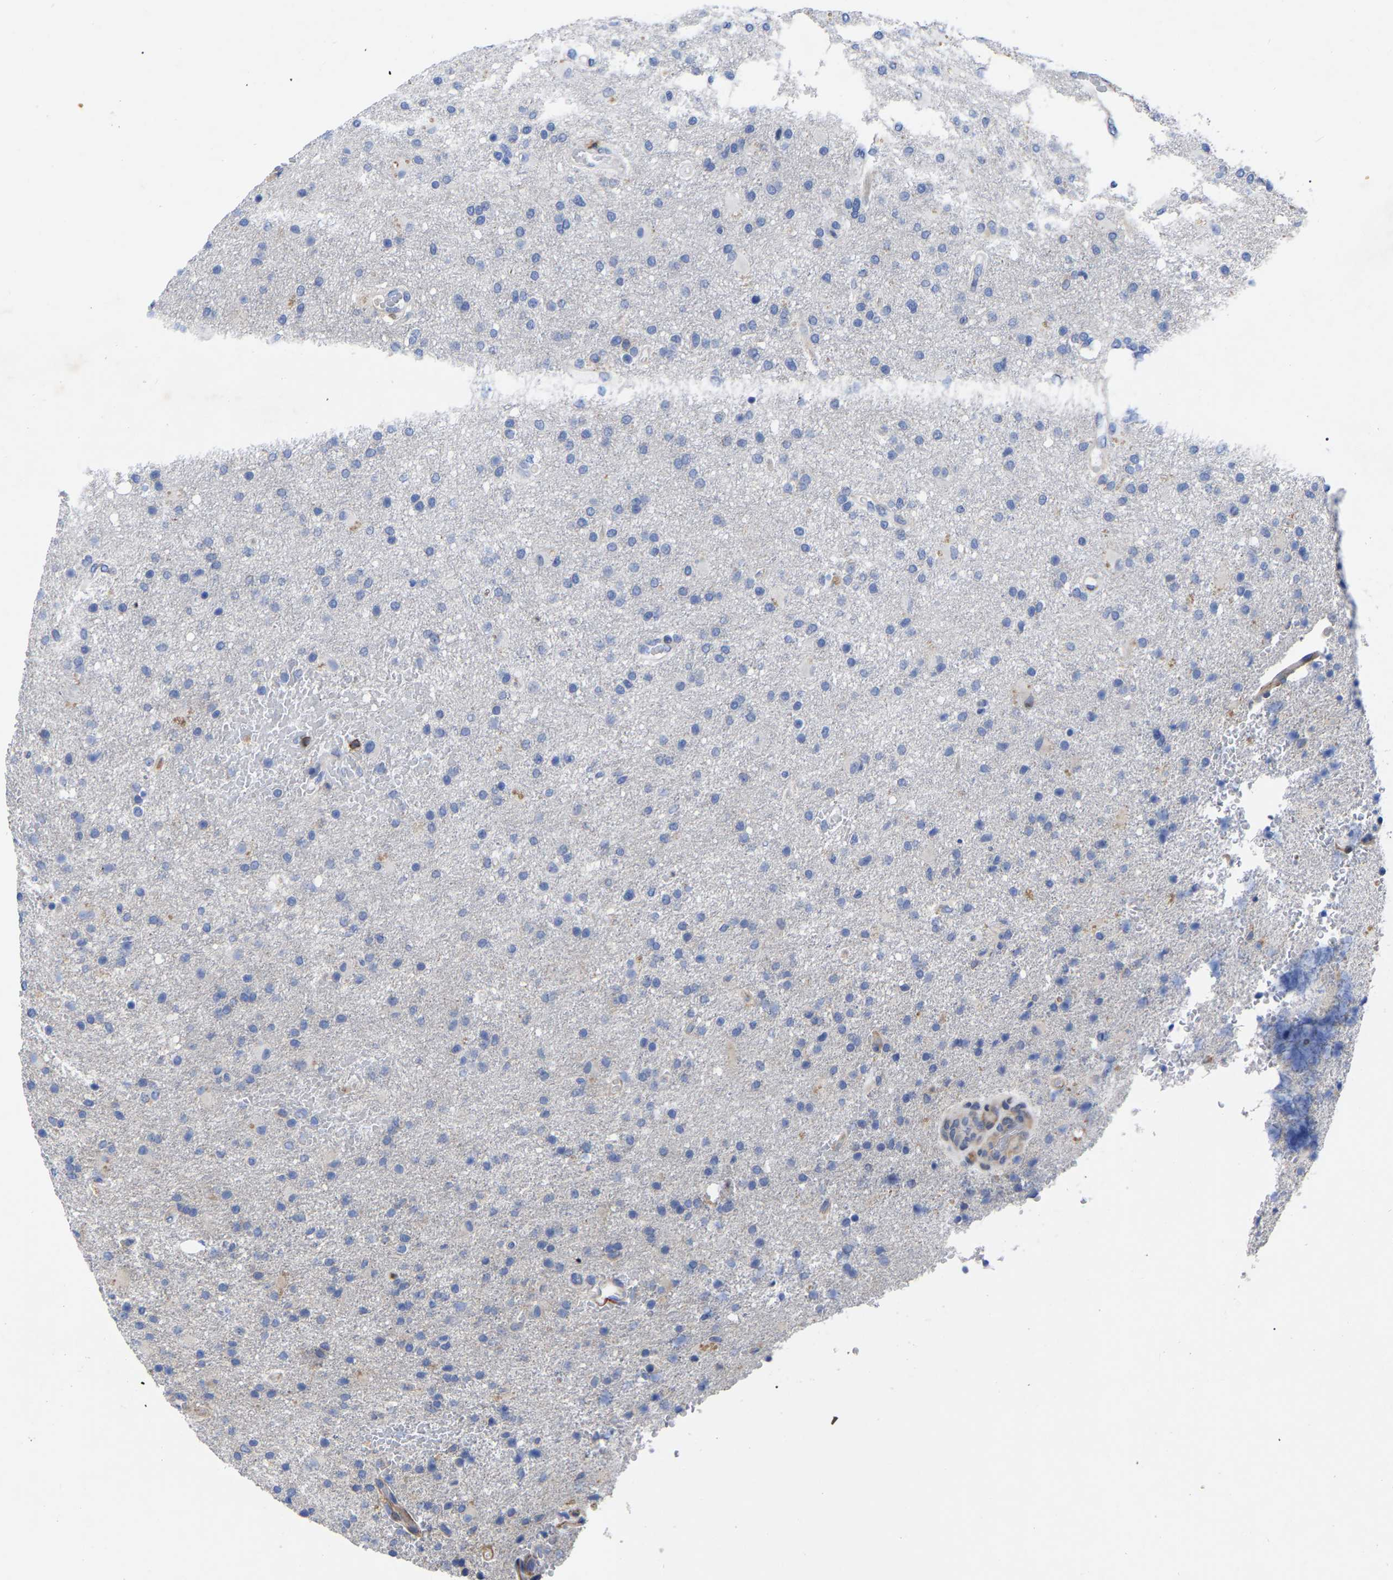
{"staining": {"intensity": "weak", "quantity": "<25%", "location": "cytoplasmic/membranous"}, "tissue": "glioma", "cell_type": "Tumor cells", "image_type": "cancer", "snomed": [{"axis": "morphology", "description": "Glioma, malignant, High grade"}, {"axis": "topography", "description": "Brain"}], "caption": "This is an immunohistochemistry histopathology image of glioma. There is no positivity in tumor cells.", "gene": "PTPN7", "patient": {"sex": "male", "age": 72}}